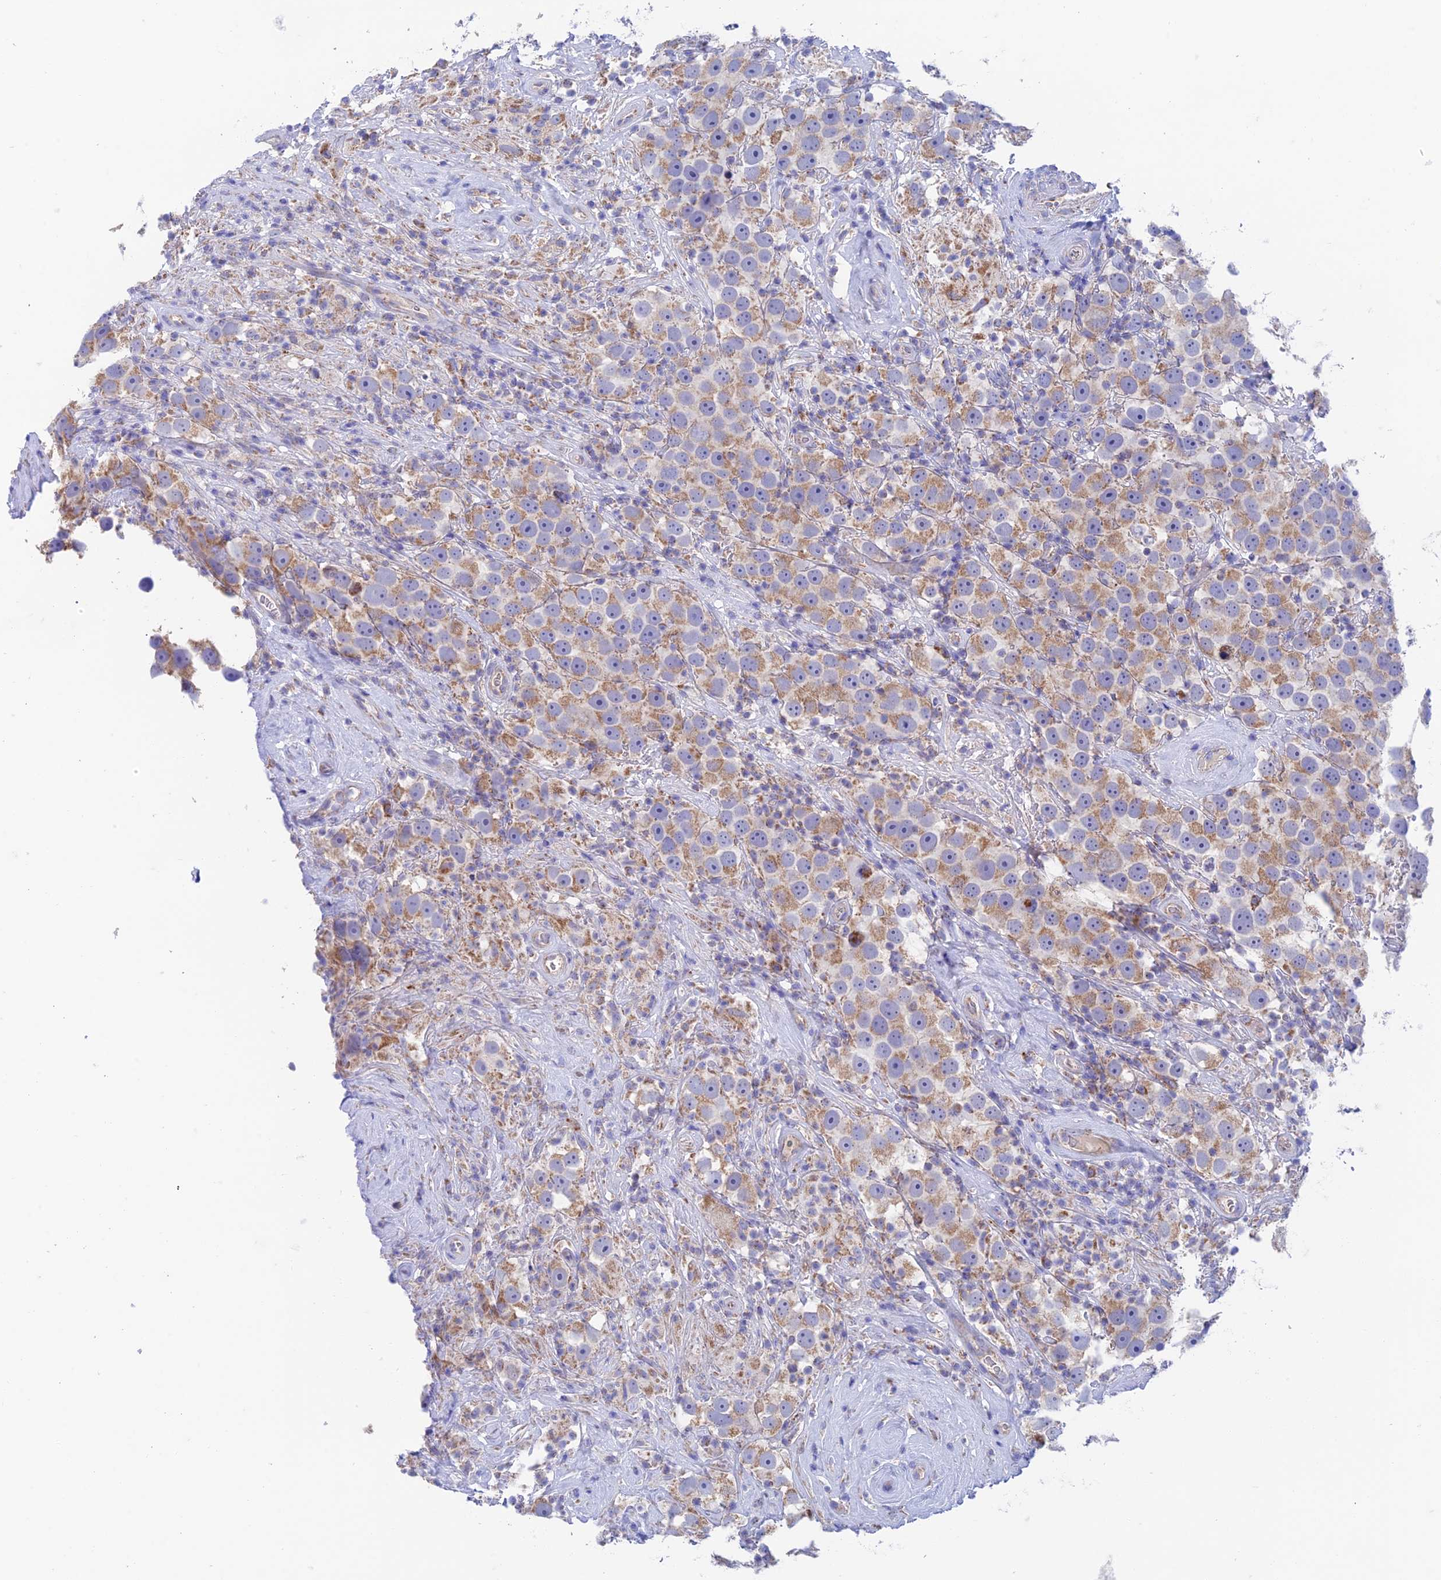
{"staining": {"intensity": "moderate", "quantity": "25%-75%", "location": "cytoplasmic/membranous"}, "tissue": "testis cancer", "cell_type": "Tumor cells", "image_type": "cancer", "snomed": [{"axis": "morphology", "description": "Seminoma, NOS"}, {"axis": "topography", "description": "Testis"}], "caption": "This is a histology image of immunohistochemistry staining of seminoma (testis), which shows moderate positivity in the cytoplasmic/membranous of tumor cells.", "gene": "ZNF181", "patient": {"sex": "male", "age": 49}}